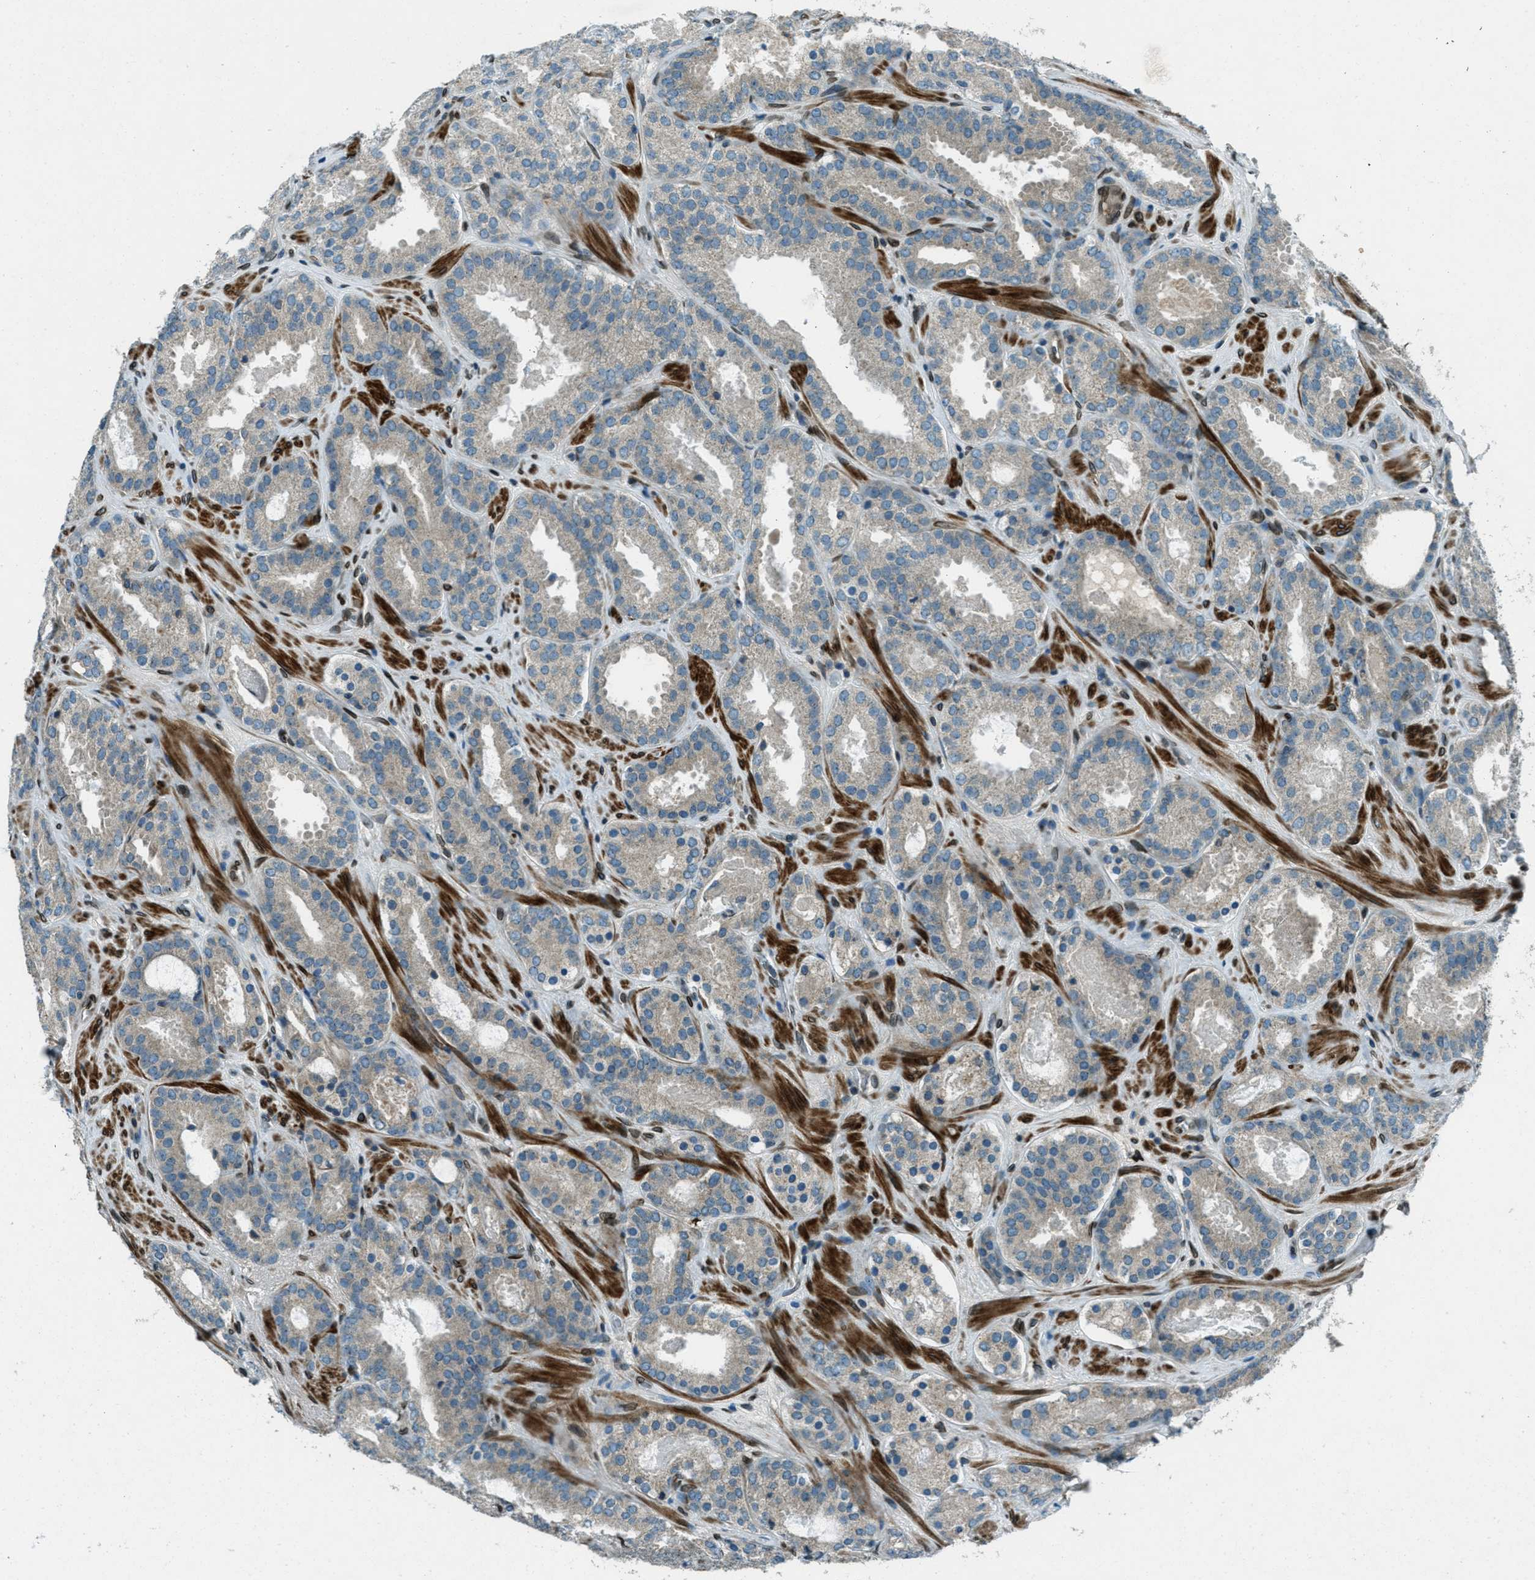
{"staining": {"intensity": "weak", "quantity": ">75%", "location": "cytoplasmic/membranous"}, "tissue": "prostate cancer", "cell_type": "Tumor cells", "image_type": "cancer", "snomed": [{"axis": "morphology", "description": "Adenocarcinoma, Low grade"}, {"axis": "topography", "description": "Prostate"}], "caption": "IHC micrograph of neoplastic tissue: human adenocarcinoma (low-grade) (prostate) stained using IHC exhibits low levels of weak protein expression localized specifically in the cytoplasmic/membranous of tumor cells, appearing as a cytoplasmic/membranous brown color.", "gene": "LEMD2", "patient": {"sex": "male", "age": 69}}